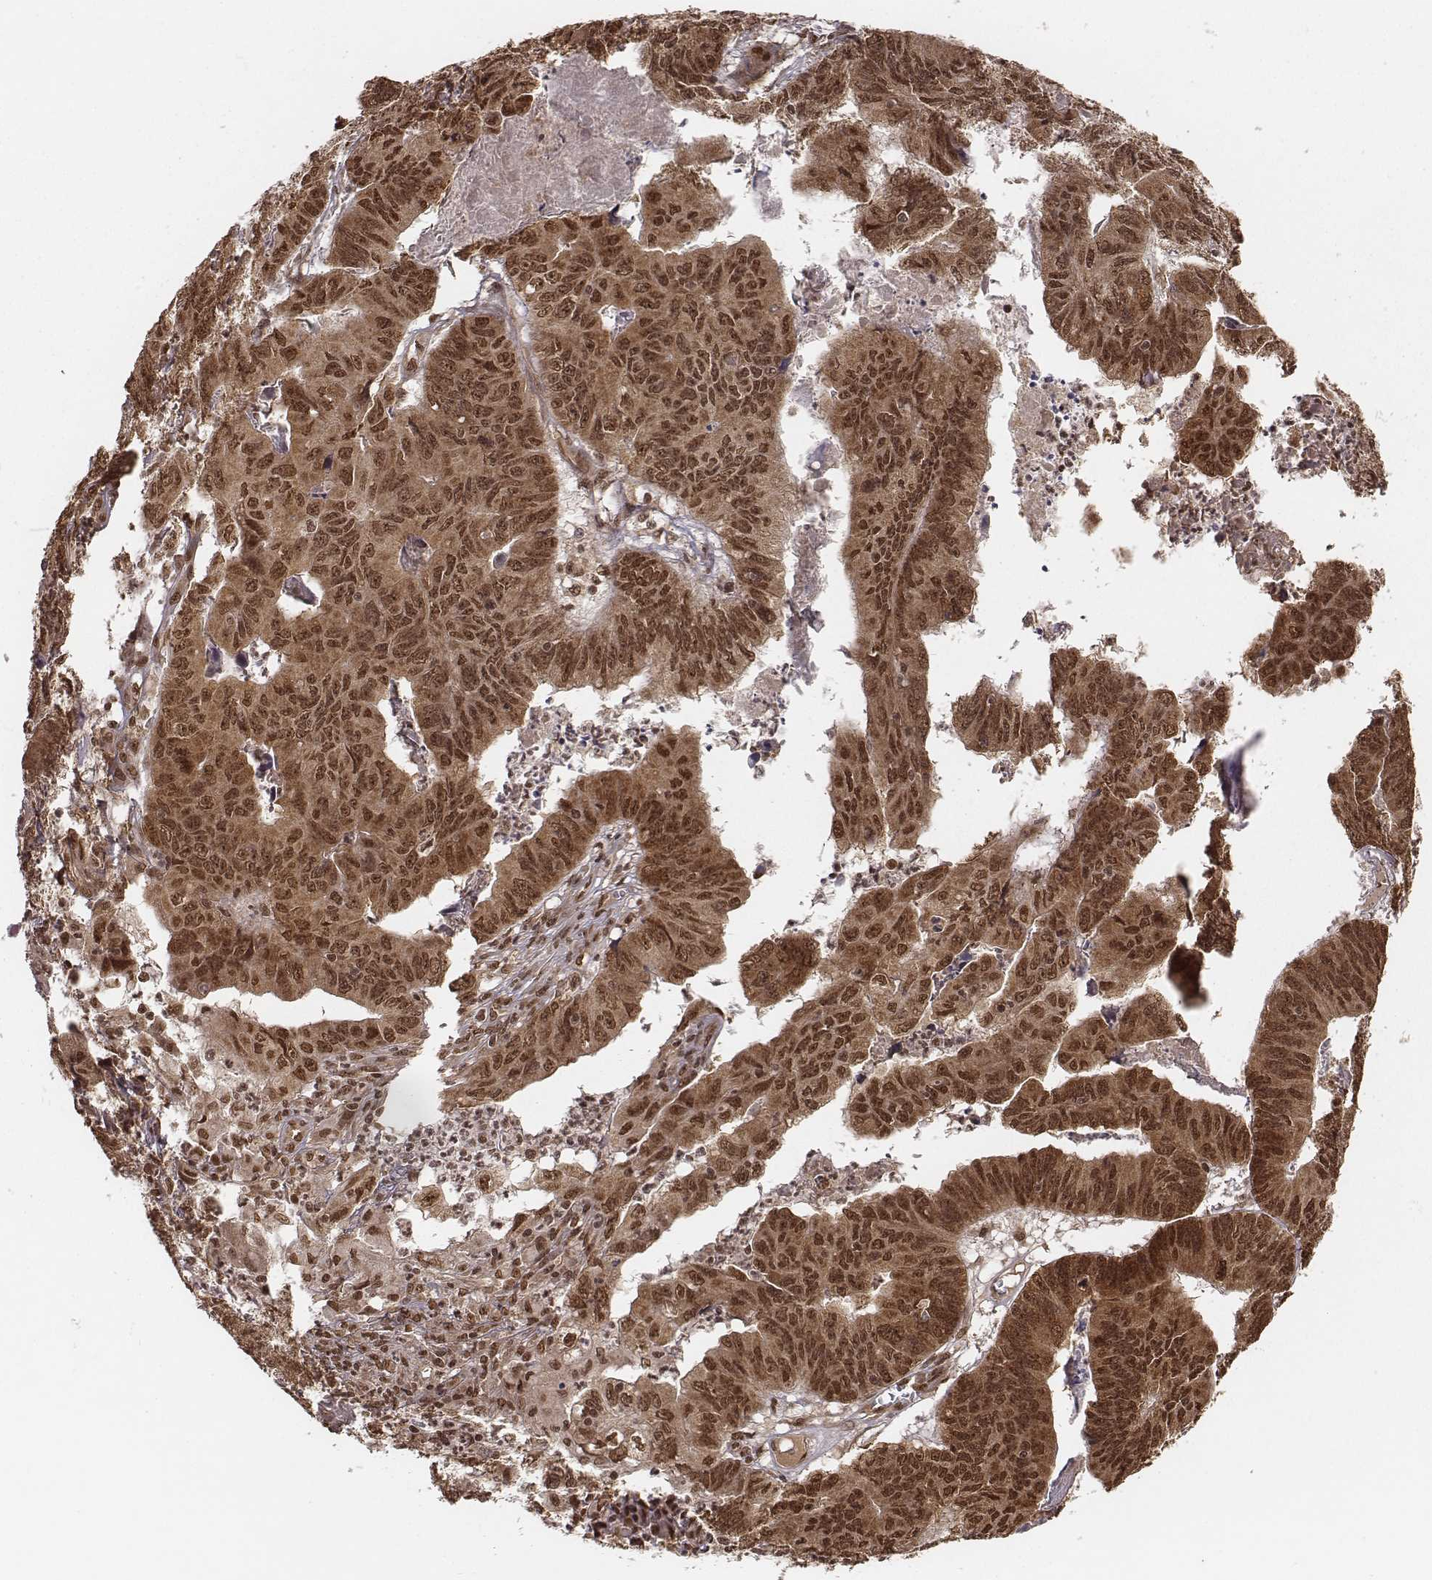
{"staining": {"intensity": "strong", "quantity": ">75%", "location": "cytoplasmic/membranous,nuclear"}, "tissue": "stomach cancer", "cell_type": "Tumor cells", "image_type": "cancer", "snomed": [{"axis": "morphology", "description": "Adenocarcinoma, NOS"}, {"axis": "topography", "description": "Stomach, lower"}], "caption": "Stomach cancer (adenocarcinoma) stained for a protein shows strong cytoplasmic/membranous and nuclear positivity in tumor cells.", "gene": "NFX1", "patient": {"sex": "male", "age": 77}}